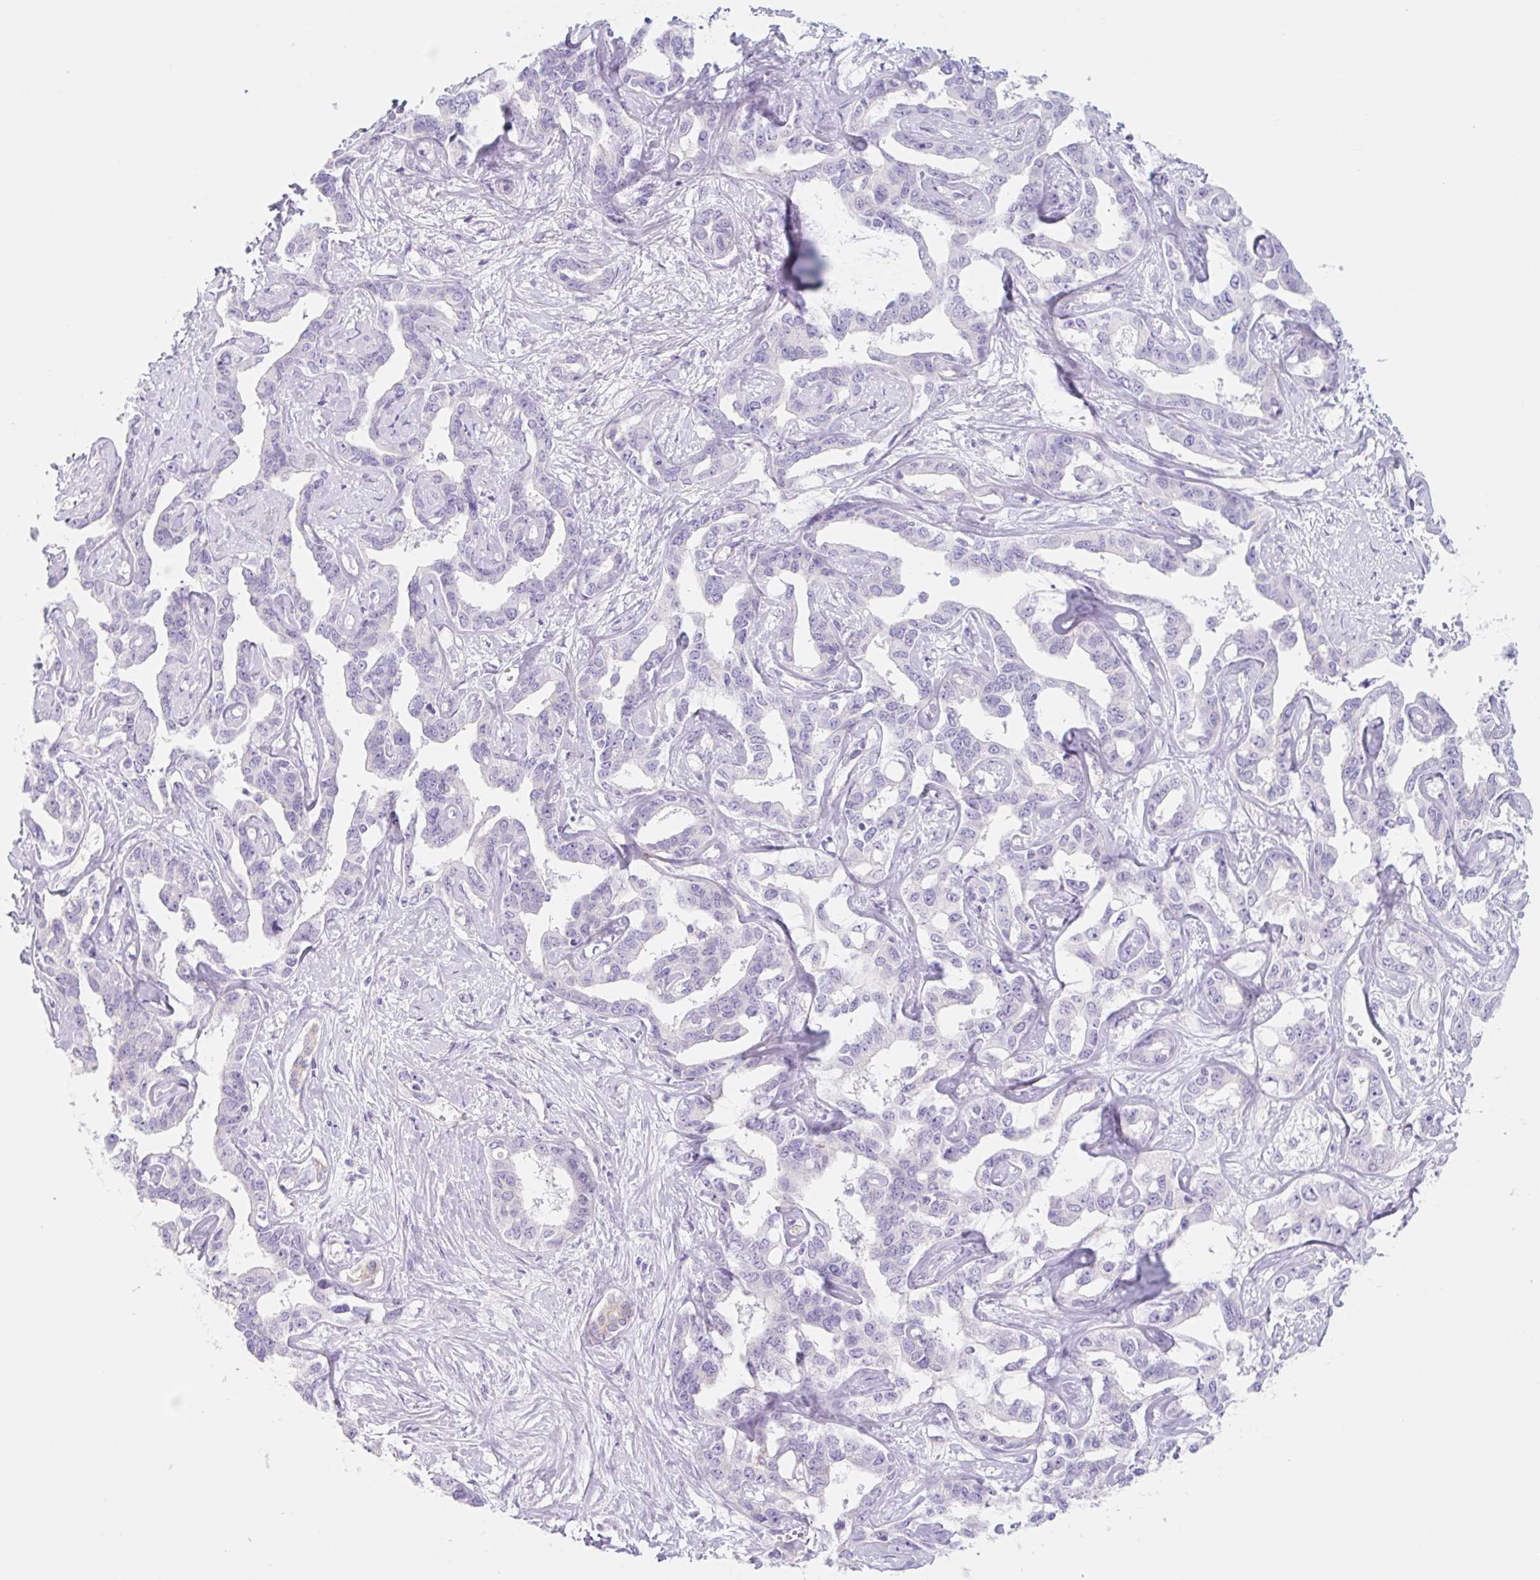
{"staining": {"intensity": "negative", "quantity": "none", "location": "none"}, "tissue": "liver cancer", "cell_type": "Tumor cells", "image_type": "cancer", "snomed": [{"axis": "morphology", "description": "Cholangiocarcinoma"}, {"axis": "topography", "description": "Liver"}], "caption": "Liver cholangiocarcinoma stained for a protein using immunohistochemistry (IHC) reveals no expression tumor cells.", "gene": "LYVE1", "patient": {"sex": "male", "age": 59}}